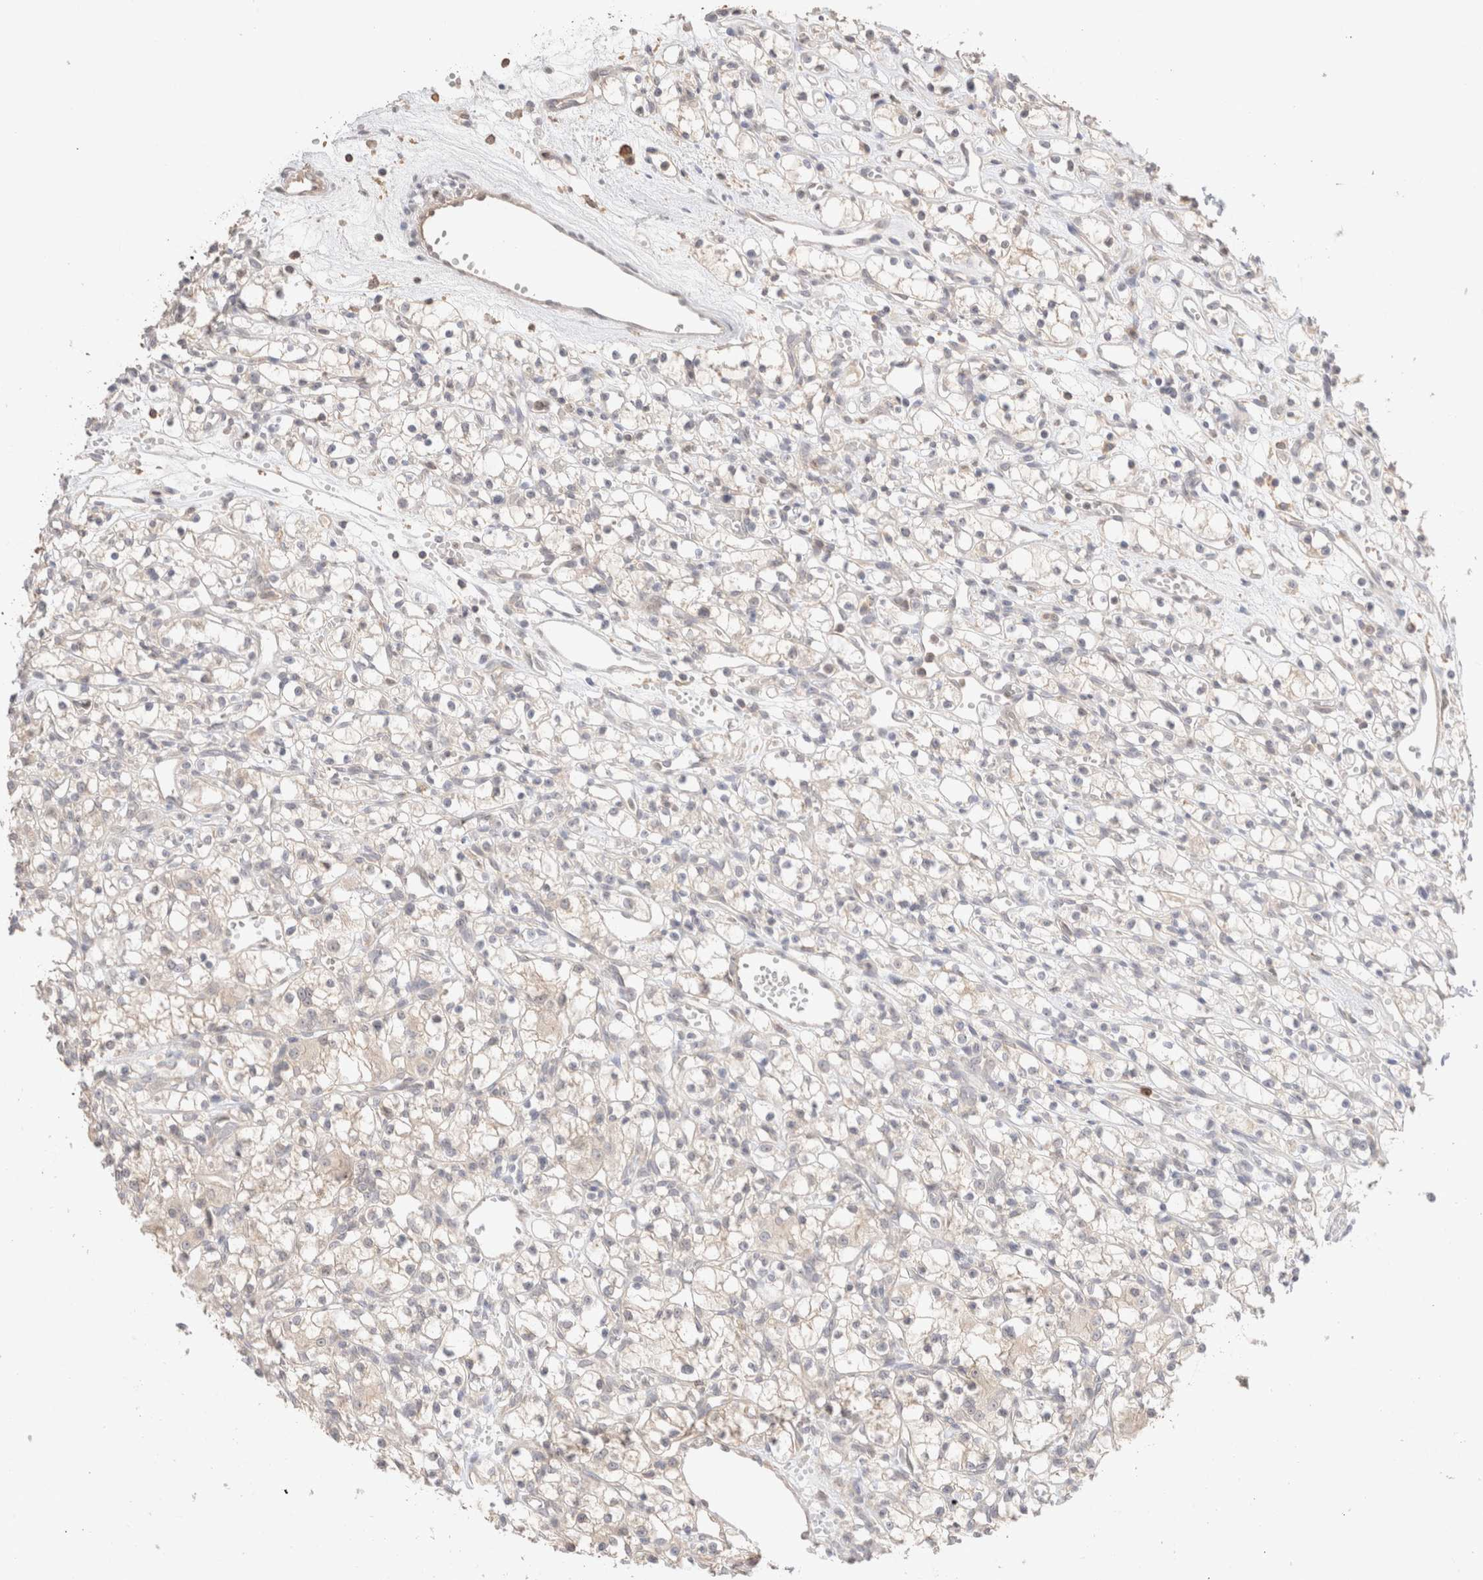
{"staining": {"intensity": "negative", "quantity": "none", "location": "none"}, "tissue": "renal cancer", "cell_type": "Tumor cells", "image_type": "cancer", "snomed": [{"axis": "morphology", "description": "Adenocarcinoma, NOS"}, {"axis": "topography", "description": "Kidney"}], "caption": "DAB immunohistochemical staining of renal adenocarcinoma demonstrates no significant expression in tumor cells.", "gene": "TRIM41", "patient": {"sex": "female", "age": 59}}